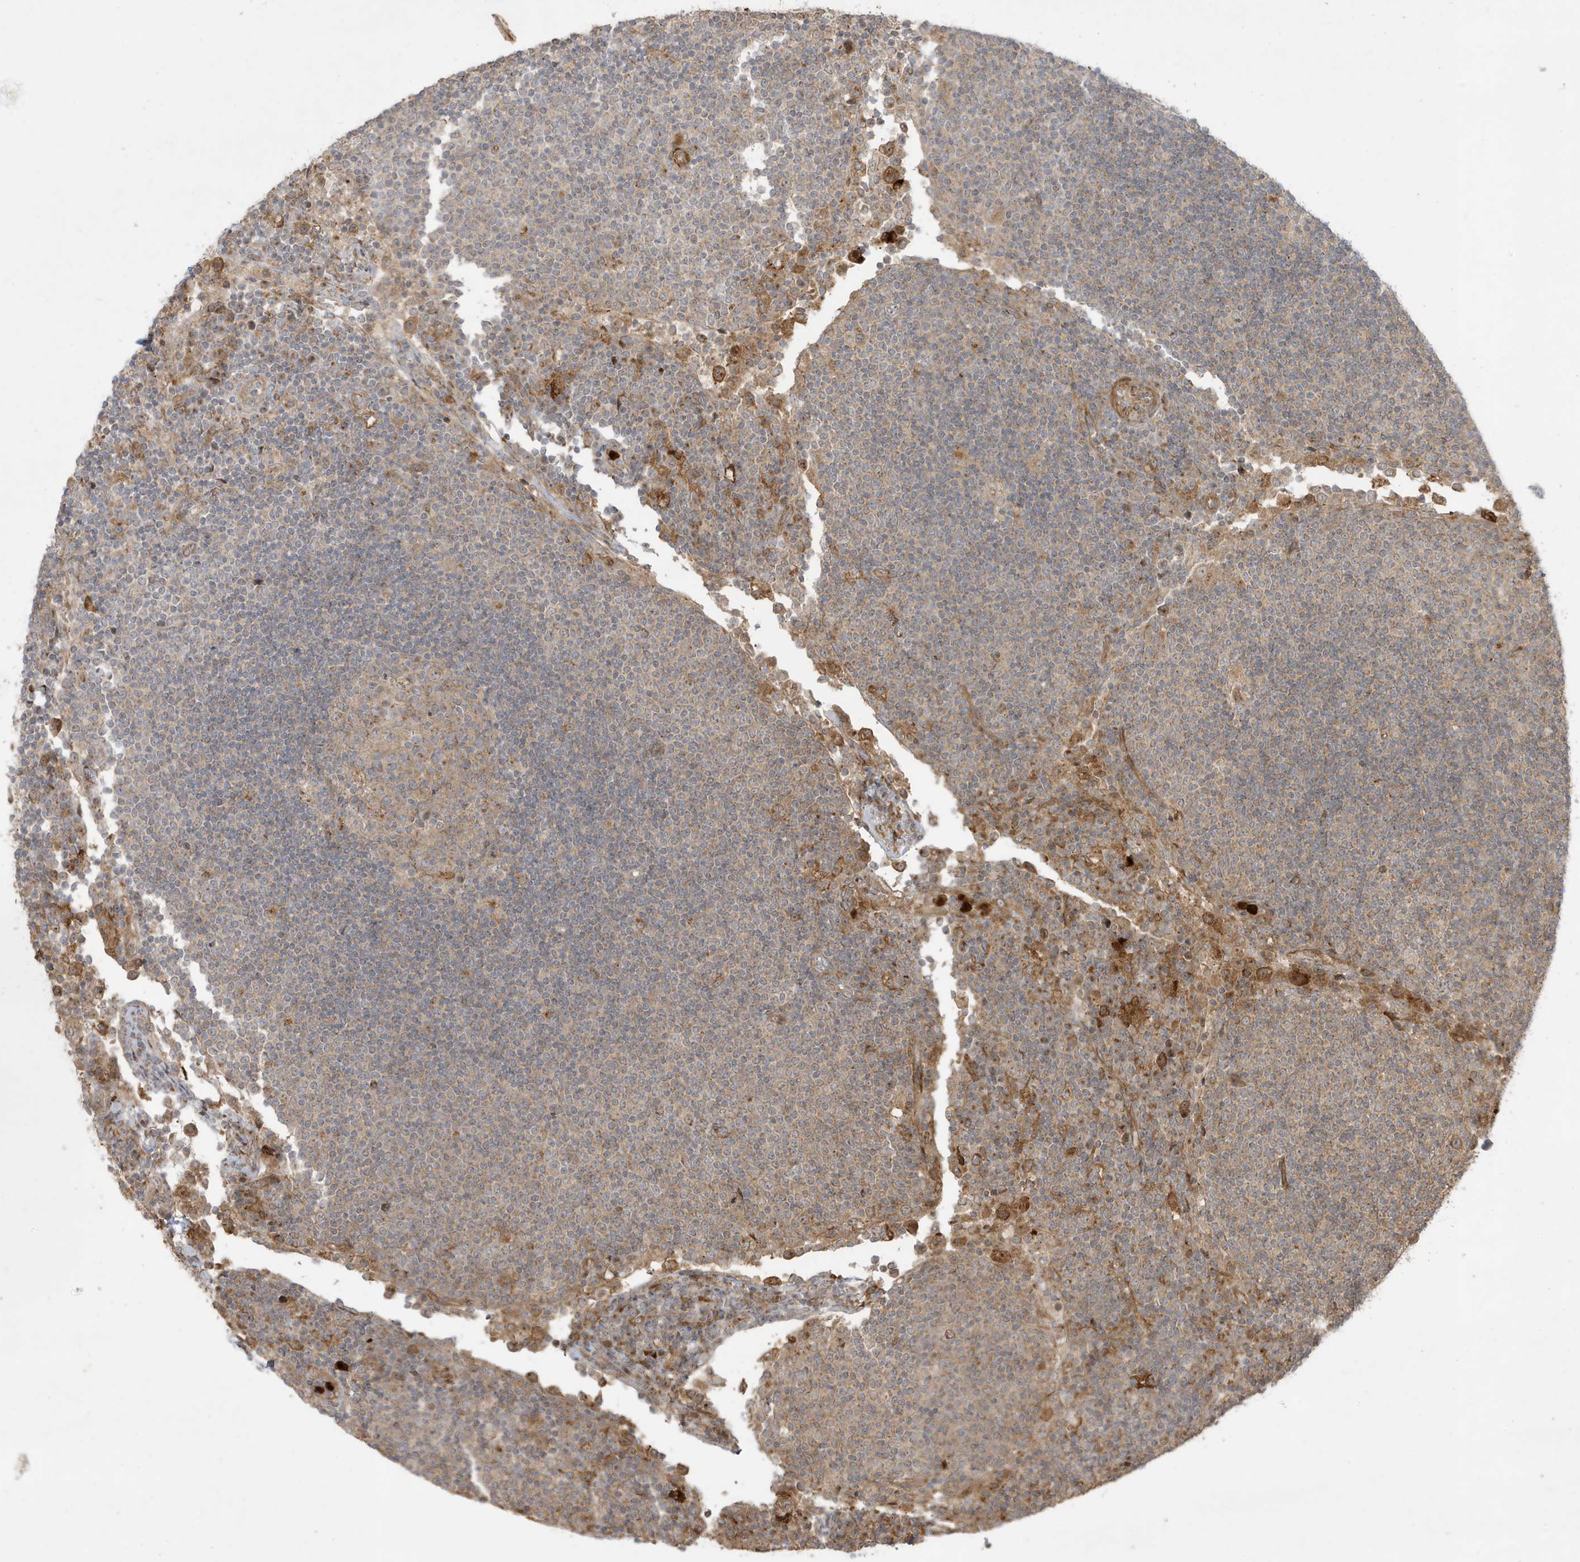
{"staining": {"intensity": "negative", "quantity": "none", "location": "none"}, "tissue": "lymph node", "cell_type": "Germinal center cells", "image_type": "normal", "snomed": [{"axis": "morphology", "description": "Normal tissue, NOS"}, {"axis": "topography", "description": "Lymph node"}], "caption": "Micrograph shows no protein positivity in germinal center cells of unremarkable lymph node. Nuclei are stained in blue.", "gene": "IFT57", "patient": {"sex": "female", "age": 53}}